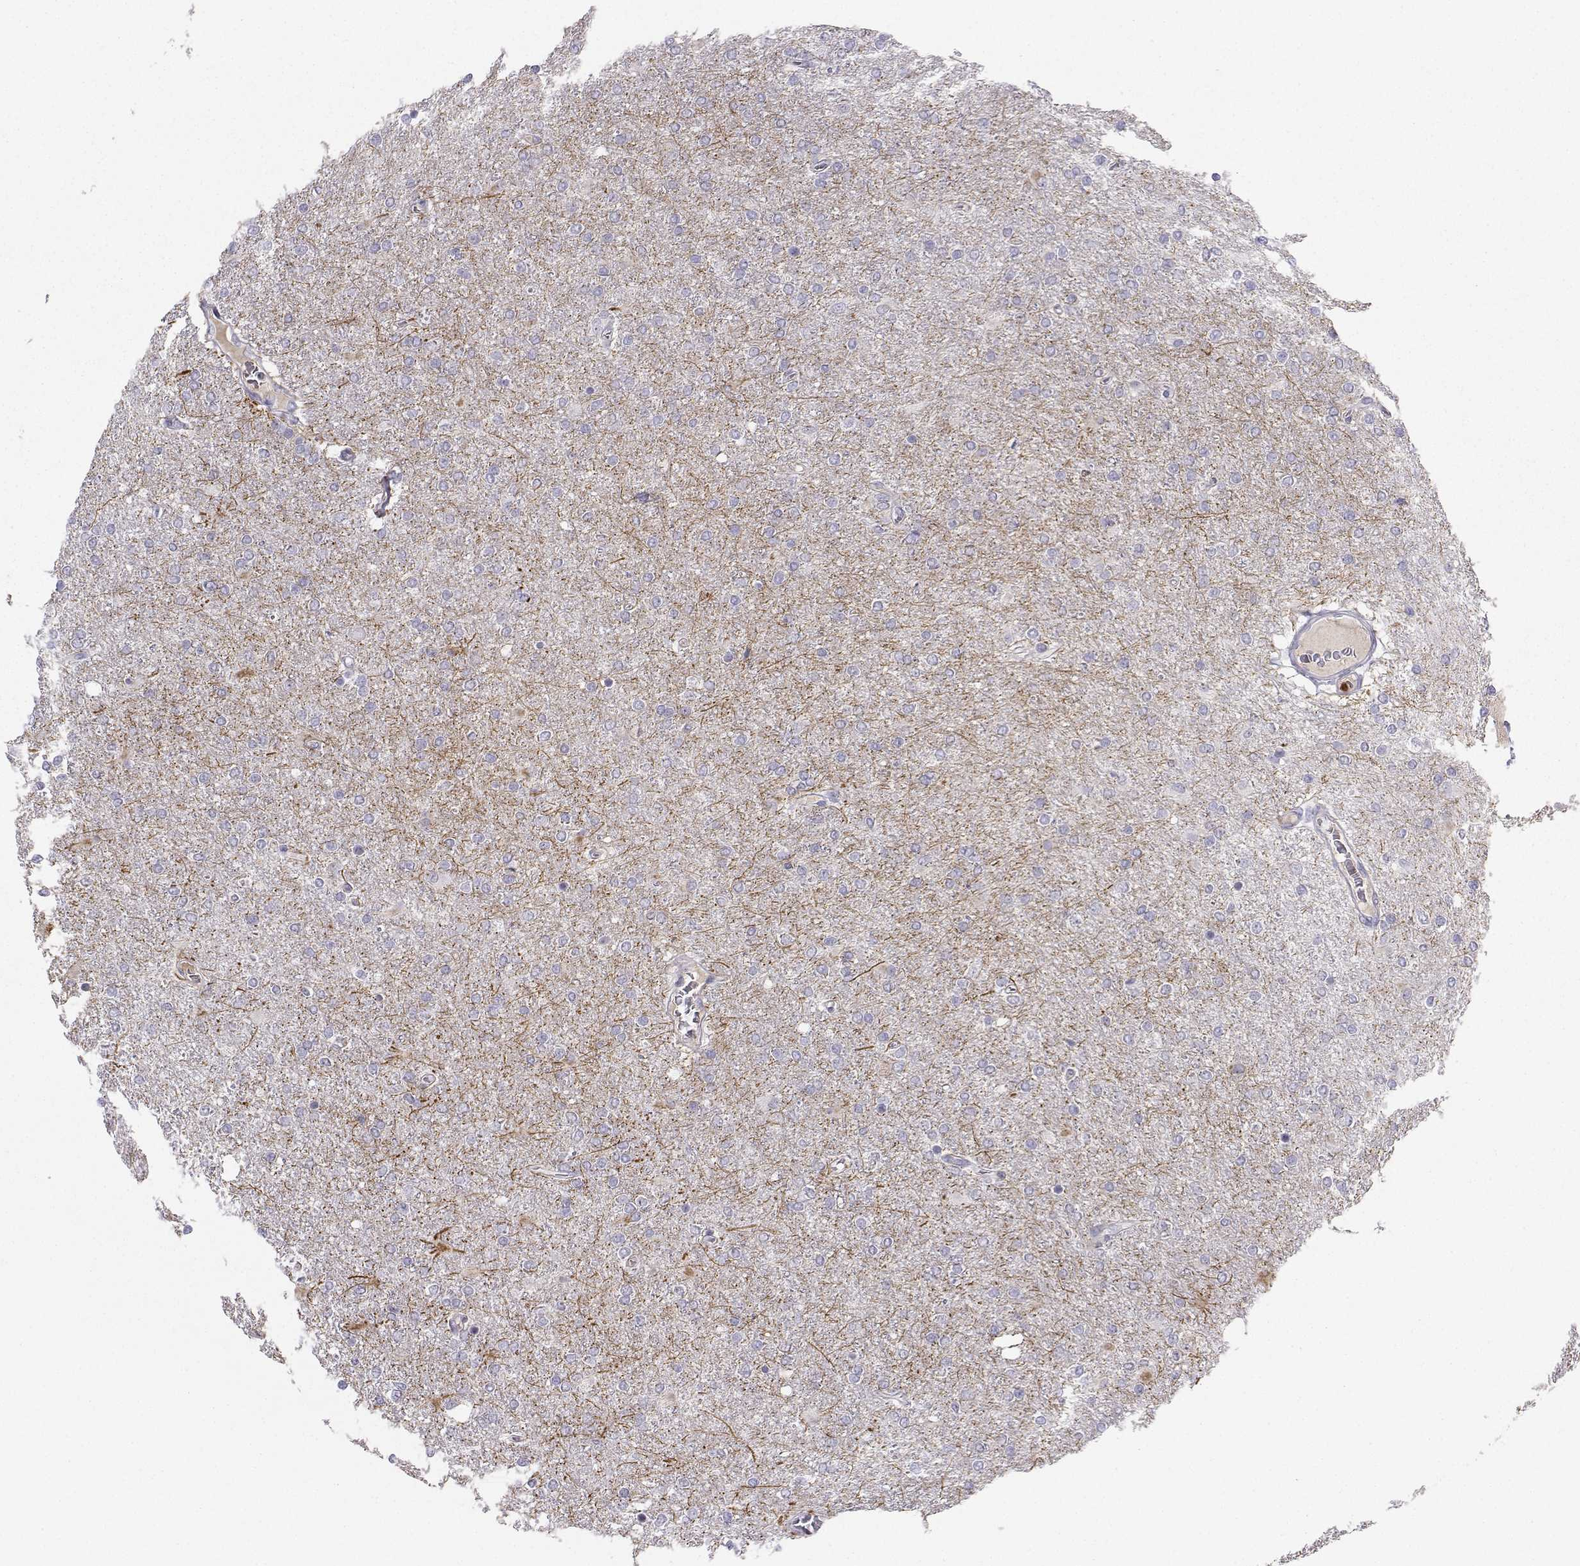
{"staining": {"intensity": "negative", "quantity": "none", "location": "none"}, "tissue": "glioma", "cell_type": "Tumor cells", "image_type": "cancer", "snomed": [{"axis": "morphology", "description": "Glioma, malignant, High grade"}, {"axis": "topography", "description": "Cerebral cortex"}], "caption": "Immunohistochemistry (IHC) of human high-grade glioma (malignant) demonstrates no expression in tumor cells. (DAB immunohistochemistry with hematoxylin counter stain).", "gene": "CALY", "patient": {"sex": "male", "age": 70}}